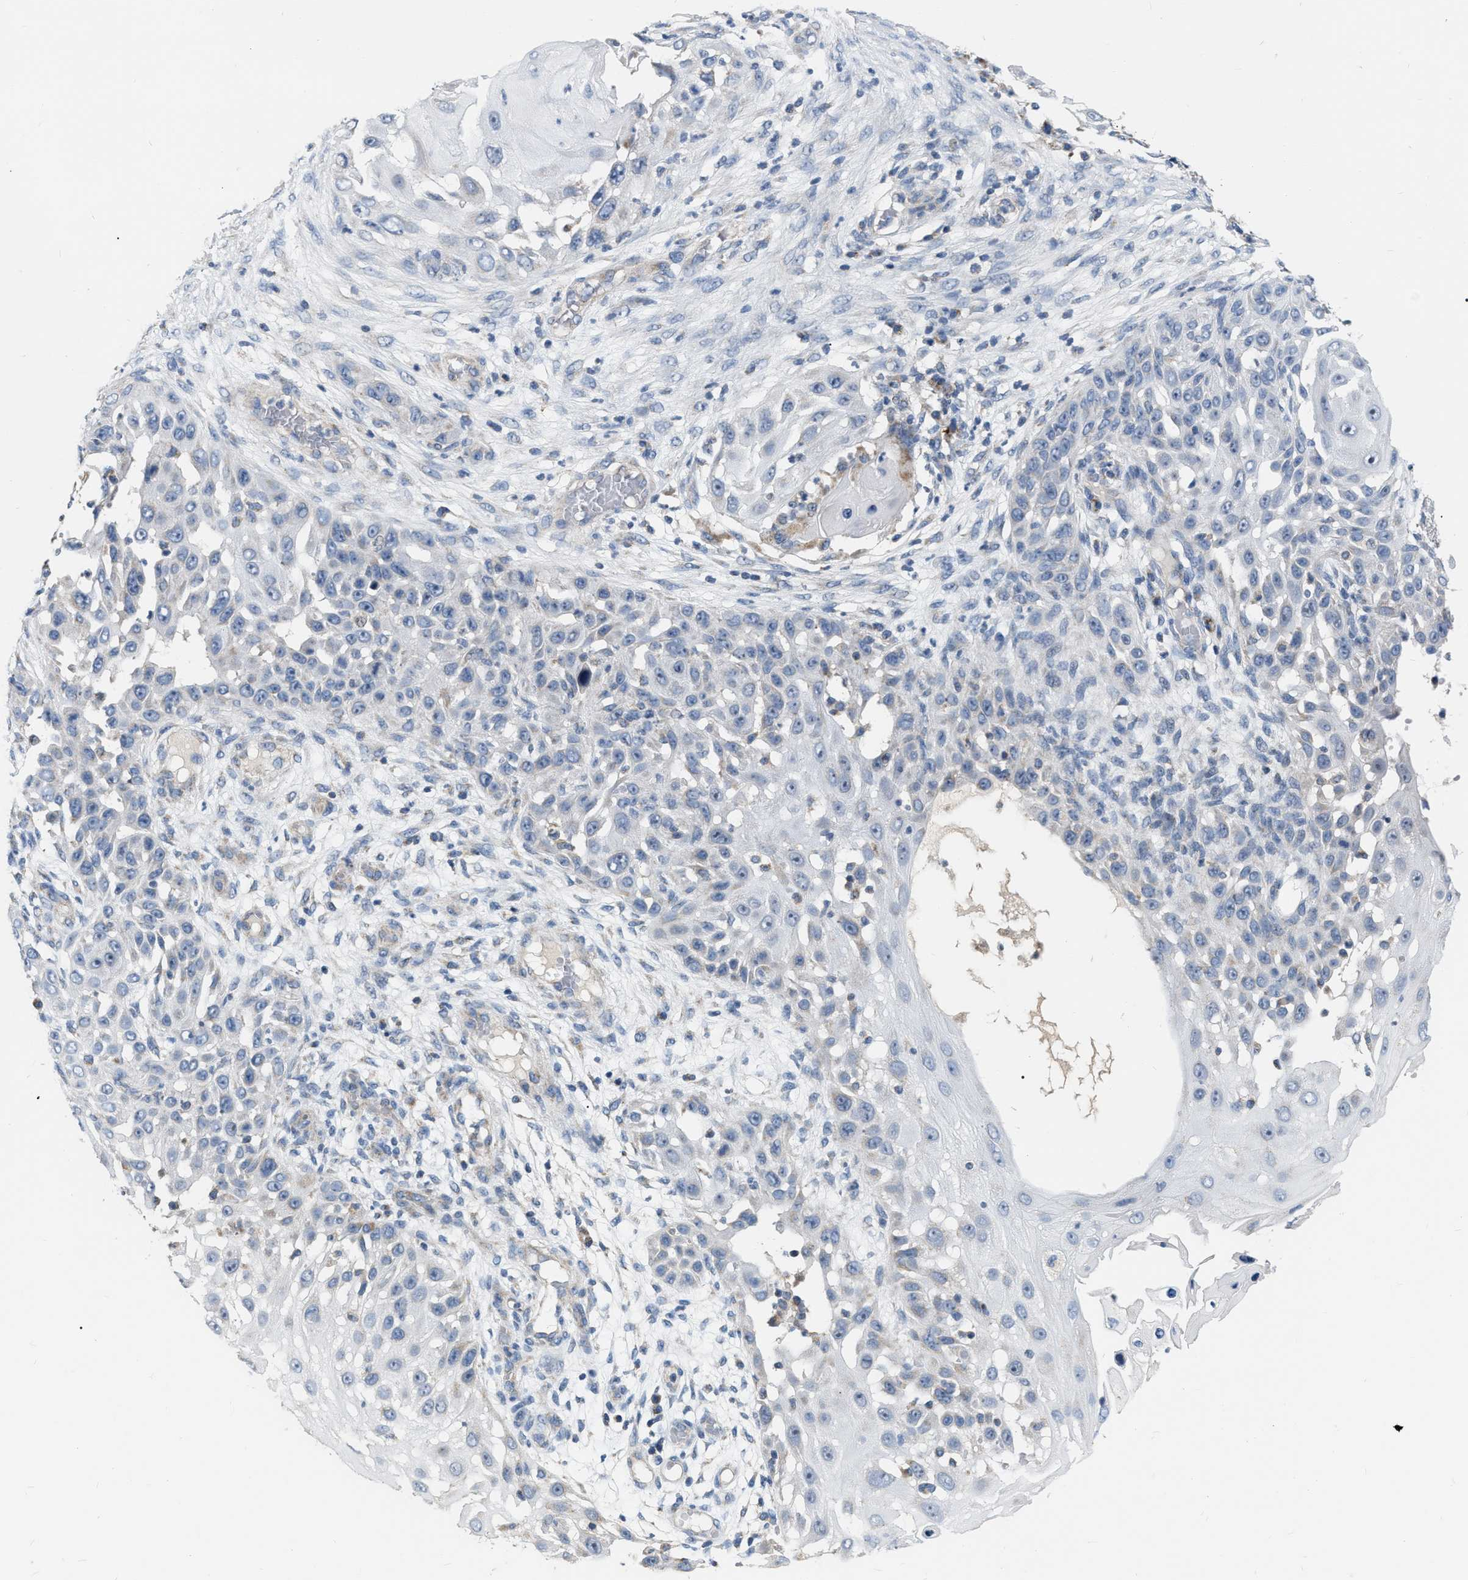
{"staining": {"intensity": "negative", "quantity": "none", "location": "none"}, "tissue": "skin cancer", "cell_type": "Tumor cells", "image_type": "cancer", "snomed": [{"axis": "morphology", "description": "Squamous cell carcinoma, NOS"}, {"axis": "topography", "description": "Skin"}], "caption": "Human skin cancer stained for a protein using IHC displays no expression in tumor cells.", "gene": "DDX56", "patient": {"sex": "female", "age": 44}}